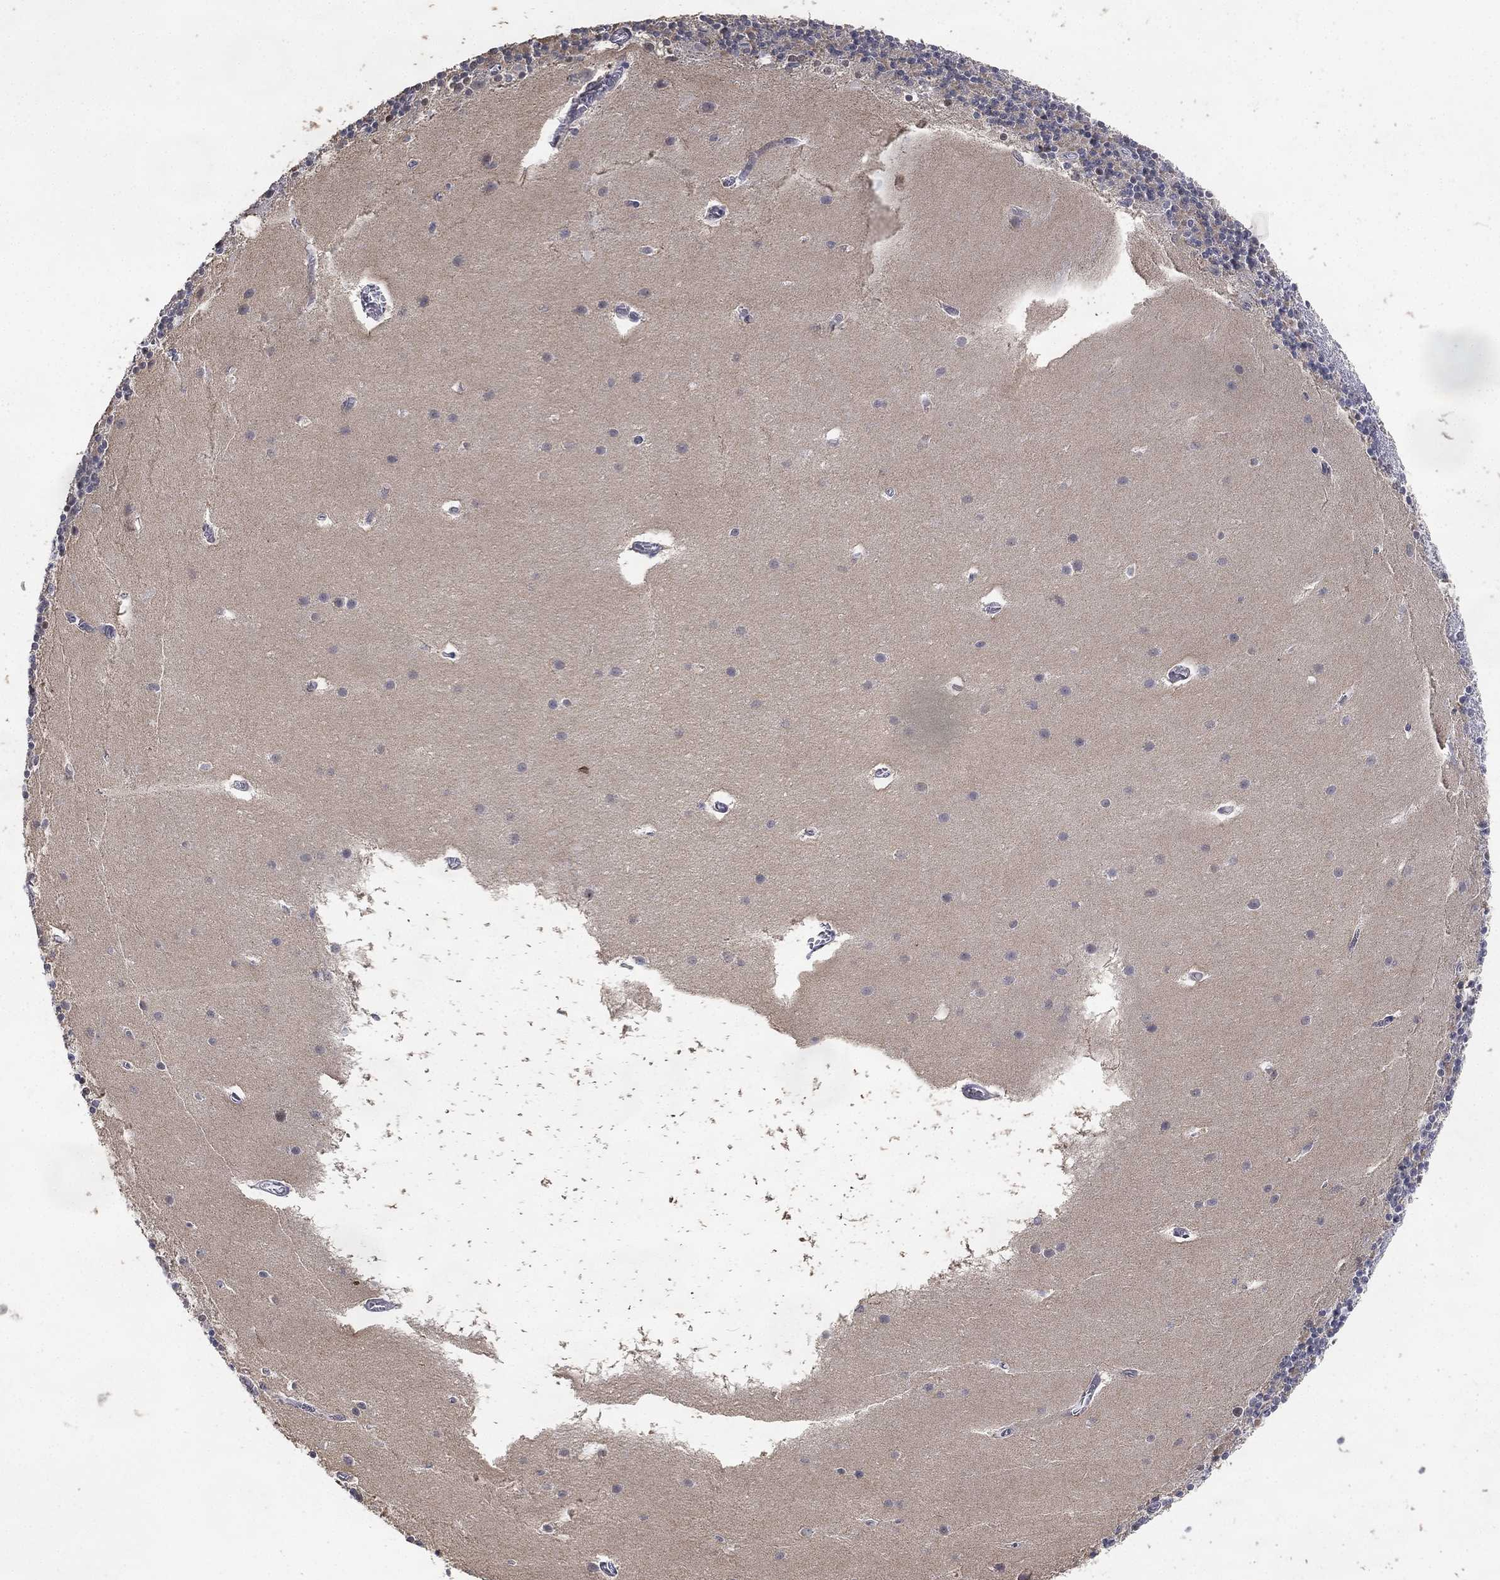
{"staining": {"intensity": "negative", "quantity": "none", "location": "none"}, "tissue": "cerebellum", "cell_type": "Cells in granular layer", "image_type": "normal", "snomed": [{"axis": "morphology", "description": "Normal tissue, NOS"}, {"axis": "topography", "description": "Cerebellum"}], "caption": "Immunohistochemistry image of benign human cerebellum stained for a protein (brown), which exhibits no expression in cells in granular layer. (IHC, brightfield microscopy, high magnification).", "gene": "DSG1", "patient": {"sex": "male", "age": 70}}